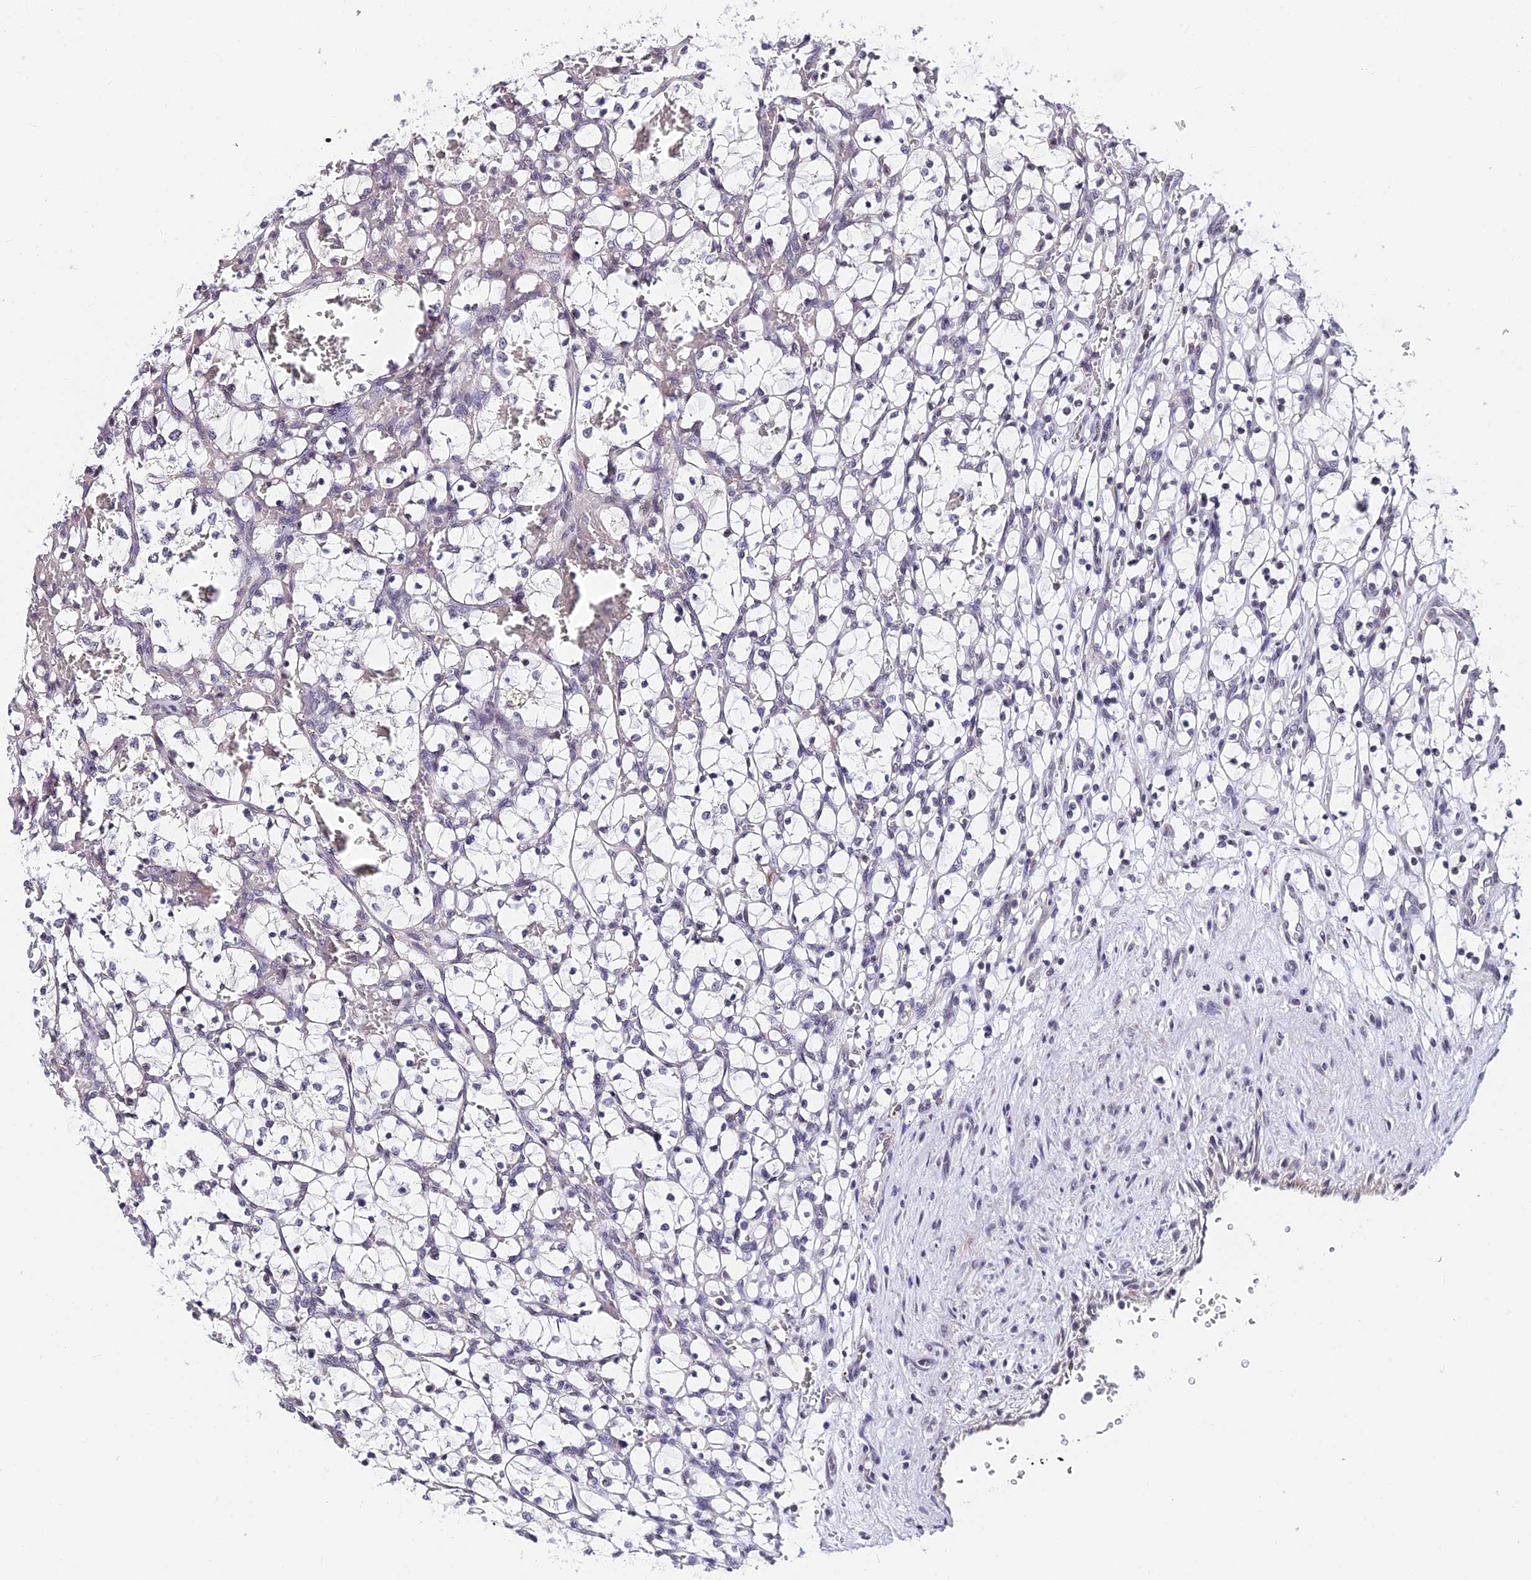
{"staining": {"intensity": "negative", "quantity": "none", "location": "none"}, "tissue": "renal cancer", "cell_type": "Tumor cells", "image_type": "cancer", "snomed": [{"axis": "morphology", "description": "Adenocarcinoma, NOS"}, {"axis": "topography", "description": "Kidney"}], "caption": "IHC of human renal cancer (adenocarcinoma) displays no positivity in tumor cells. (DAB (3,3'-diaminobenzidine) IHC, high magnification).", "gene": "CDNF", "patient": {"sex": "female", "age": 69}}